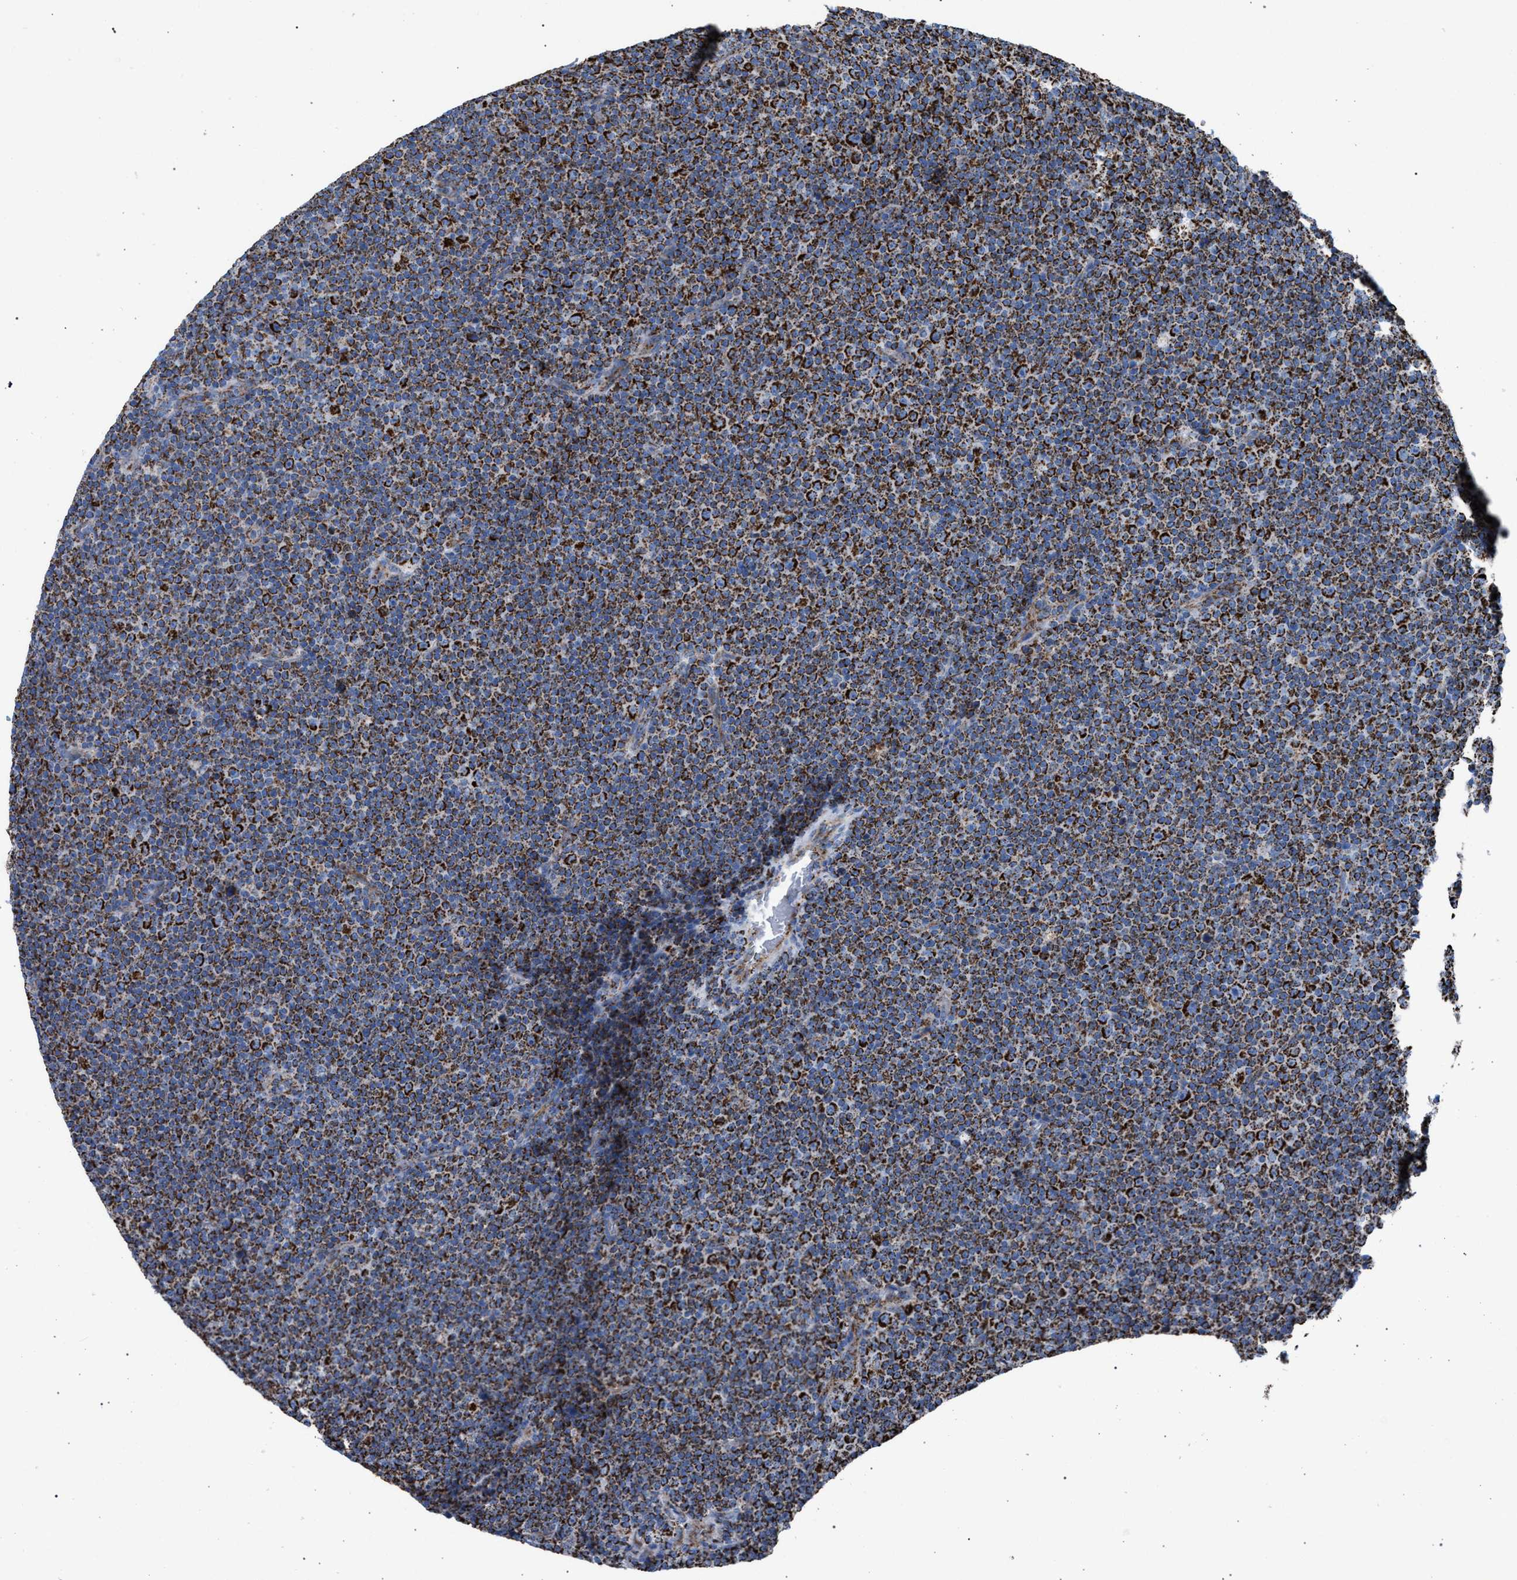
{"staining": {"intensity": "strong", "quantity": ">75%", "location": "cytoplasmic/membranous"}, "tissue": "lymphoma", "cell_type": "Tumor cells", "image_type": "cancer", "snomed": [{"axis": "morphology", "description": "Malignant lymphoma, non-Hodgkin's type, Low grade"}, {"axis": "topography", "description": "Lymph node"}], "caption": "Malignant lymphoma, non-Hodgkin's type (low-grade) stained with DAB (3,3'-diaminobenzidine) immunohistochemistry (IHC) reveals high levels of strong cytoplasmic/membranous positivity in about >75% of tumor cells.", "gene": "VPS13A", "patient": {"sex": "female", "age": 67}}